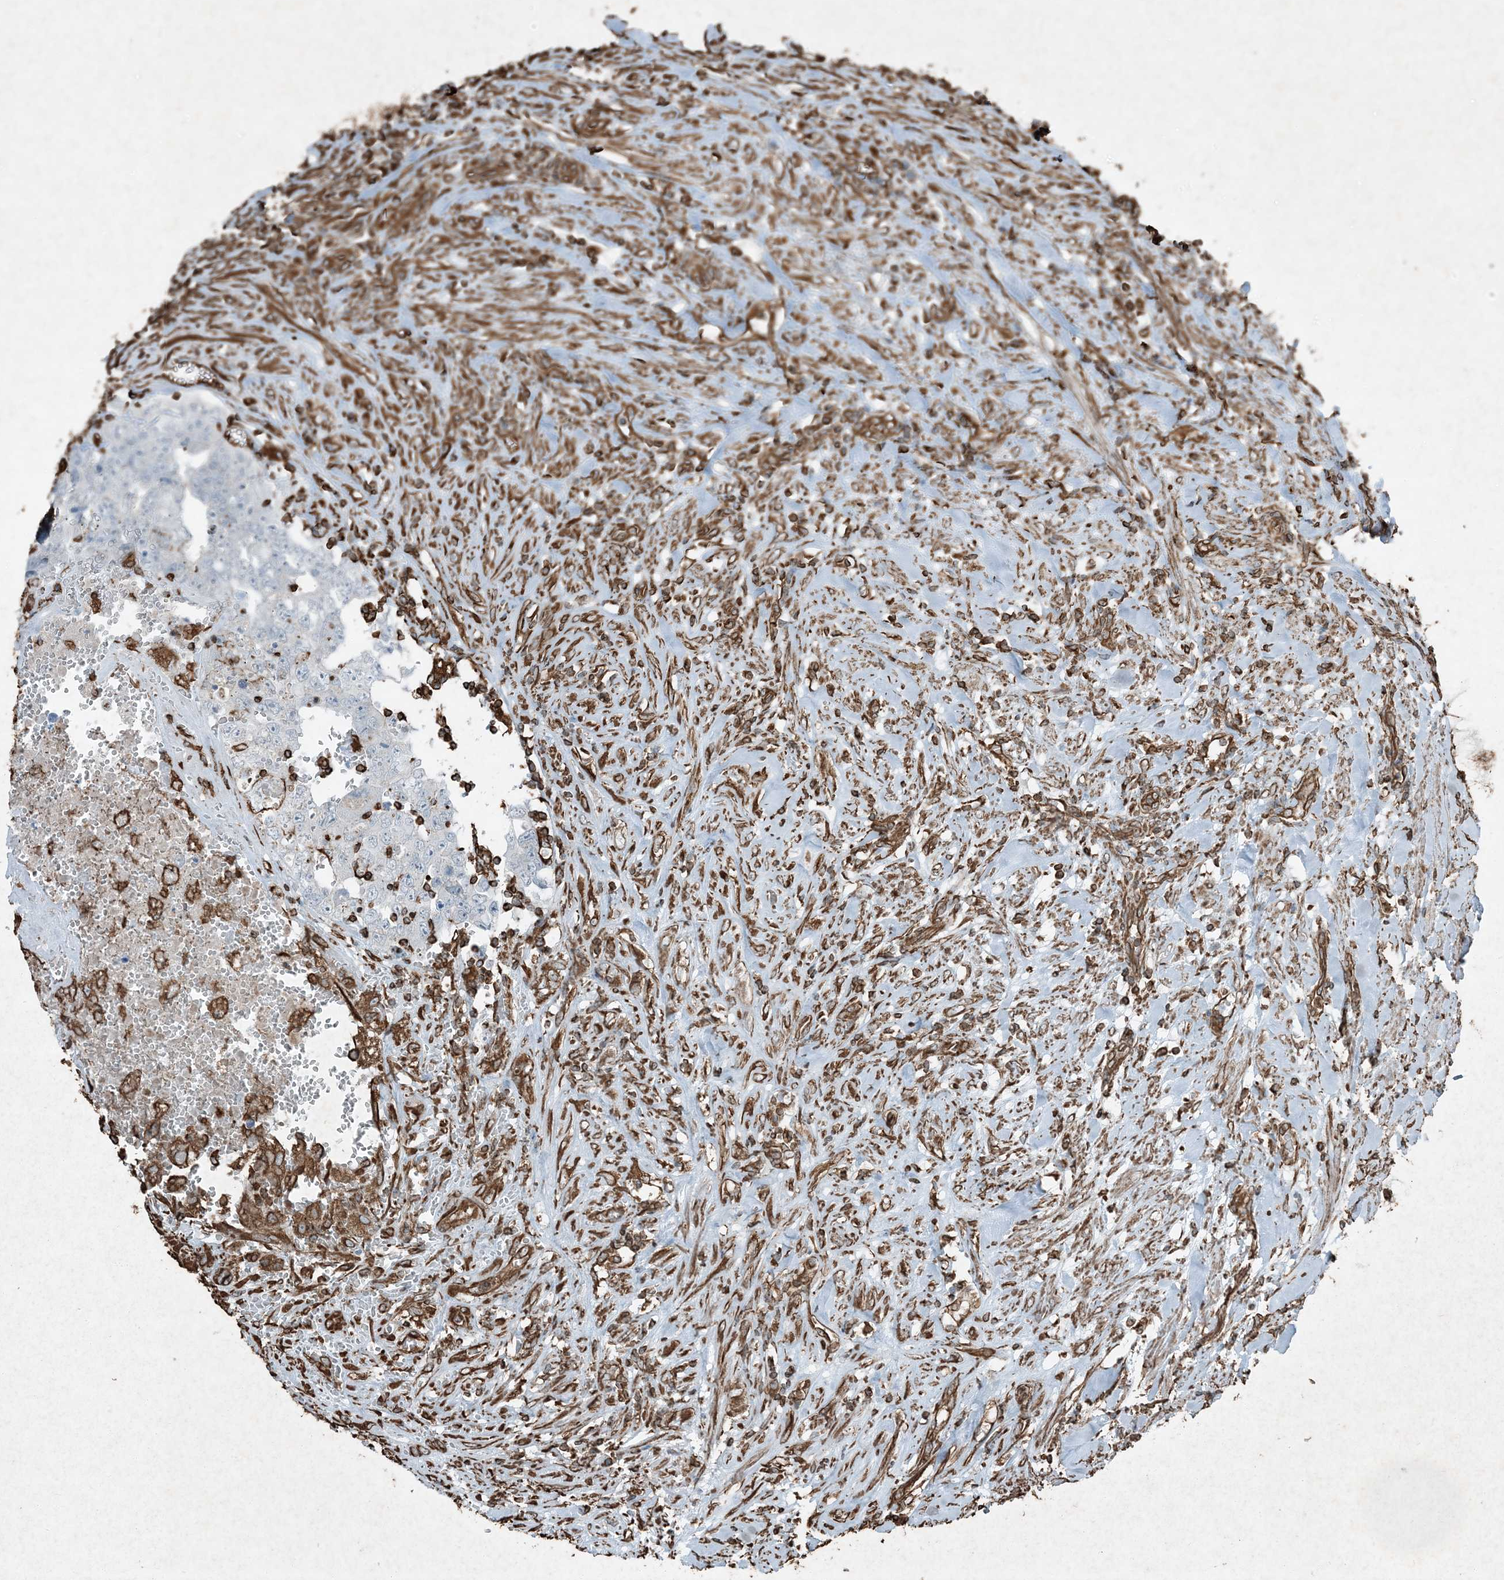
{"staining": {"intensity": "negative", "quantity": "none", "location": "none"}, "tissue": "testis cancer", "cell_type": "Tumor cells", "image_type": "cancer", "snomed": [{"axis": "morphology", "description": "Carcinoma, Embryonal, NOS"}, {"axis": "topography", "description": "Testis"}], "caption": "DAB immunohistochemical staining of human embryonal carcinoma (testis) exhibits no significant expression in tumor cells. (DAB (3,3'-diaminobenzidine) IHC with hematoxylin counter stain).", "gene": "RYK", "patient": {"sex": "male", "age": 26}}